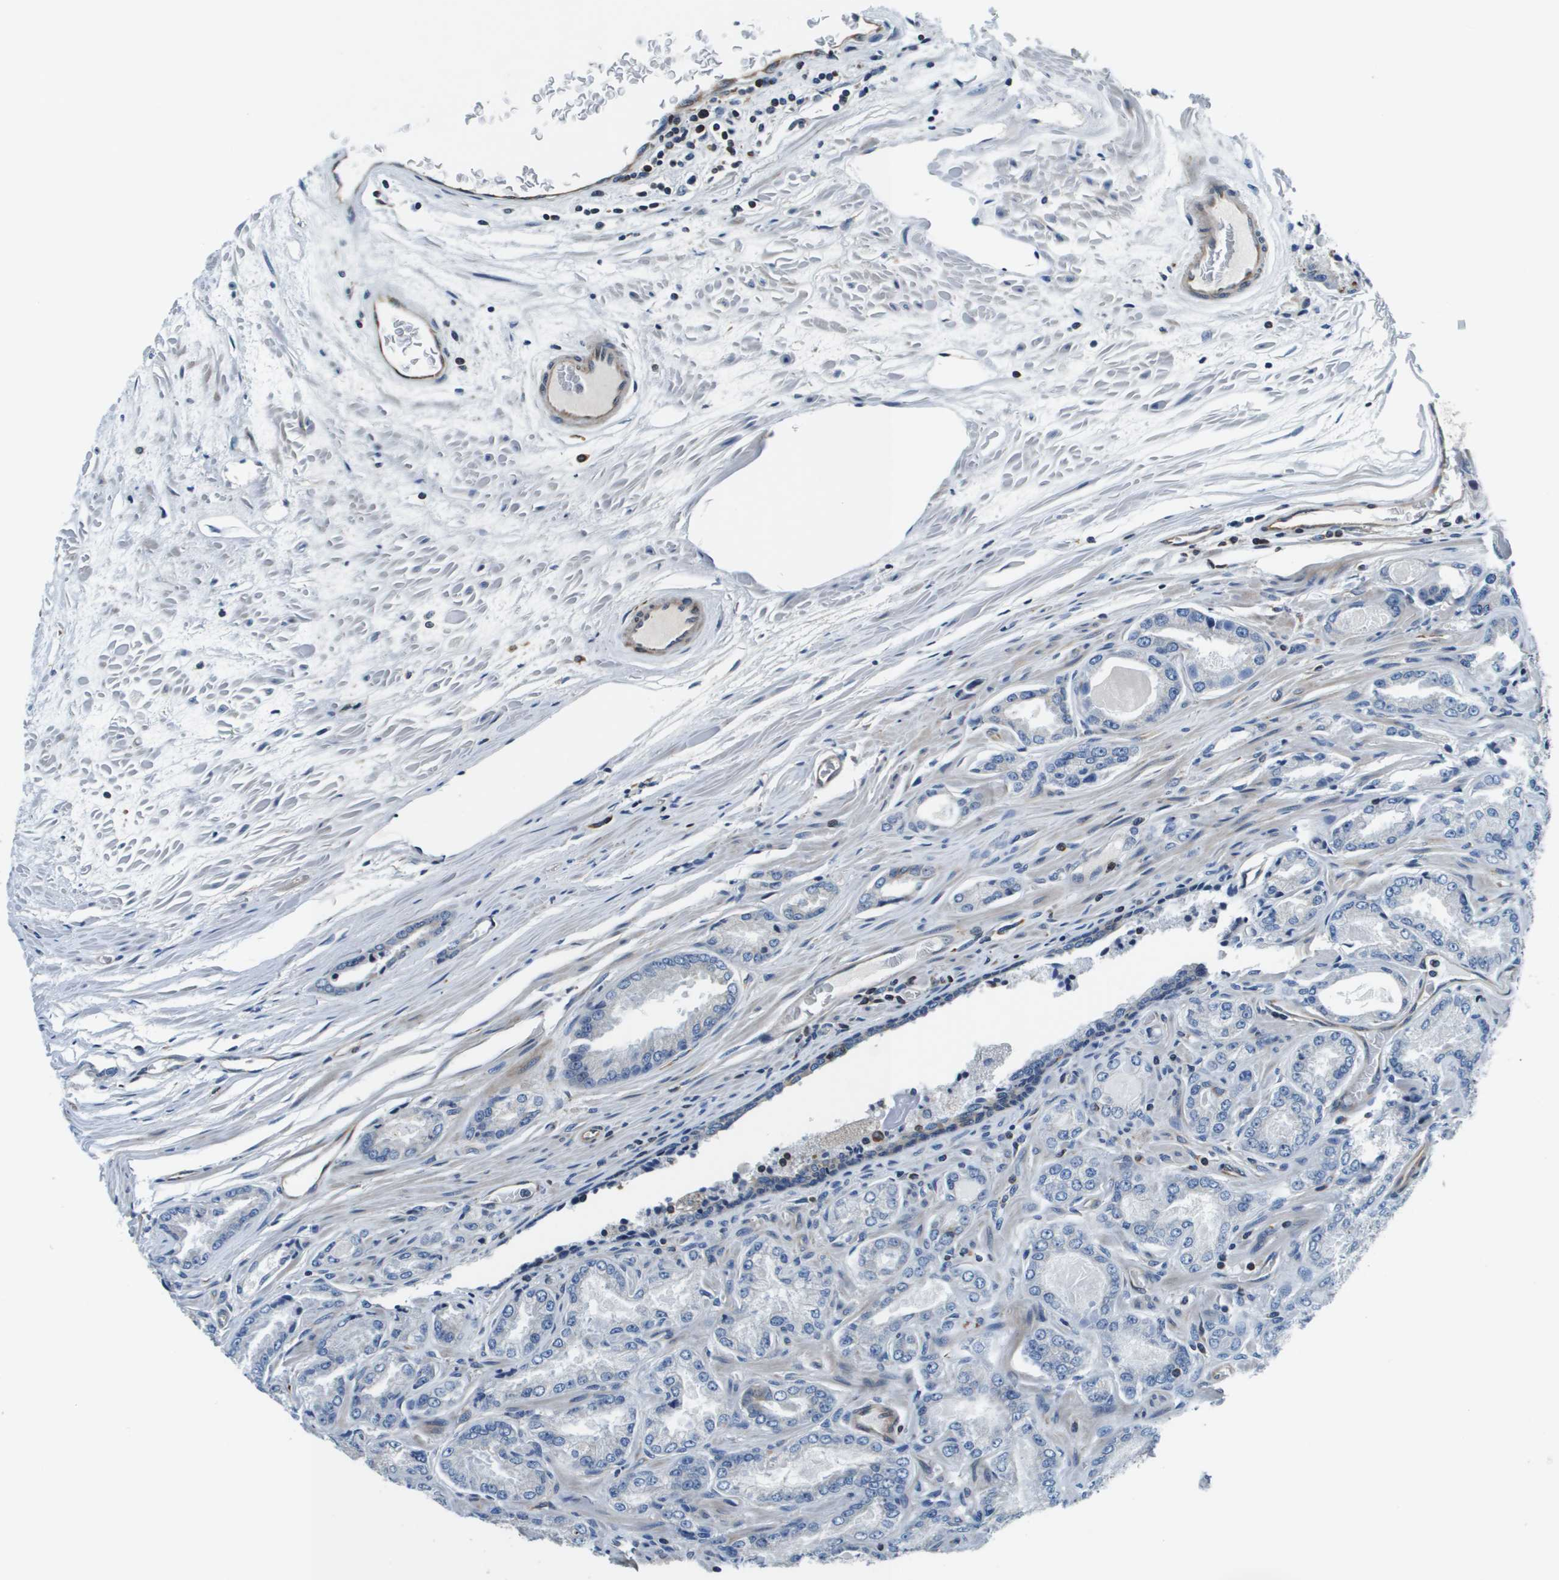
{"staining": {"intensity": "negative", "quantity": "none", "location": "none"}, "tissue": "prostate cancer", "cell_type": "Tumor cells", "image_type": "cancer", "snomed": [{"axis": "morphology", "description": "Adenocarcinoma, High grade"}, {"axis": "topography", "description": "Prostate"}], "caption": "An image of human prostate high-grade adenocarcinoma is negative for staining in tumor cells.", "gene": "ESYT1", "patient": {"sex": "male", "age": 65}}